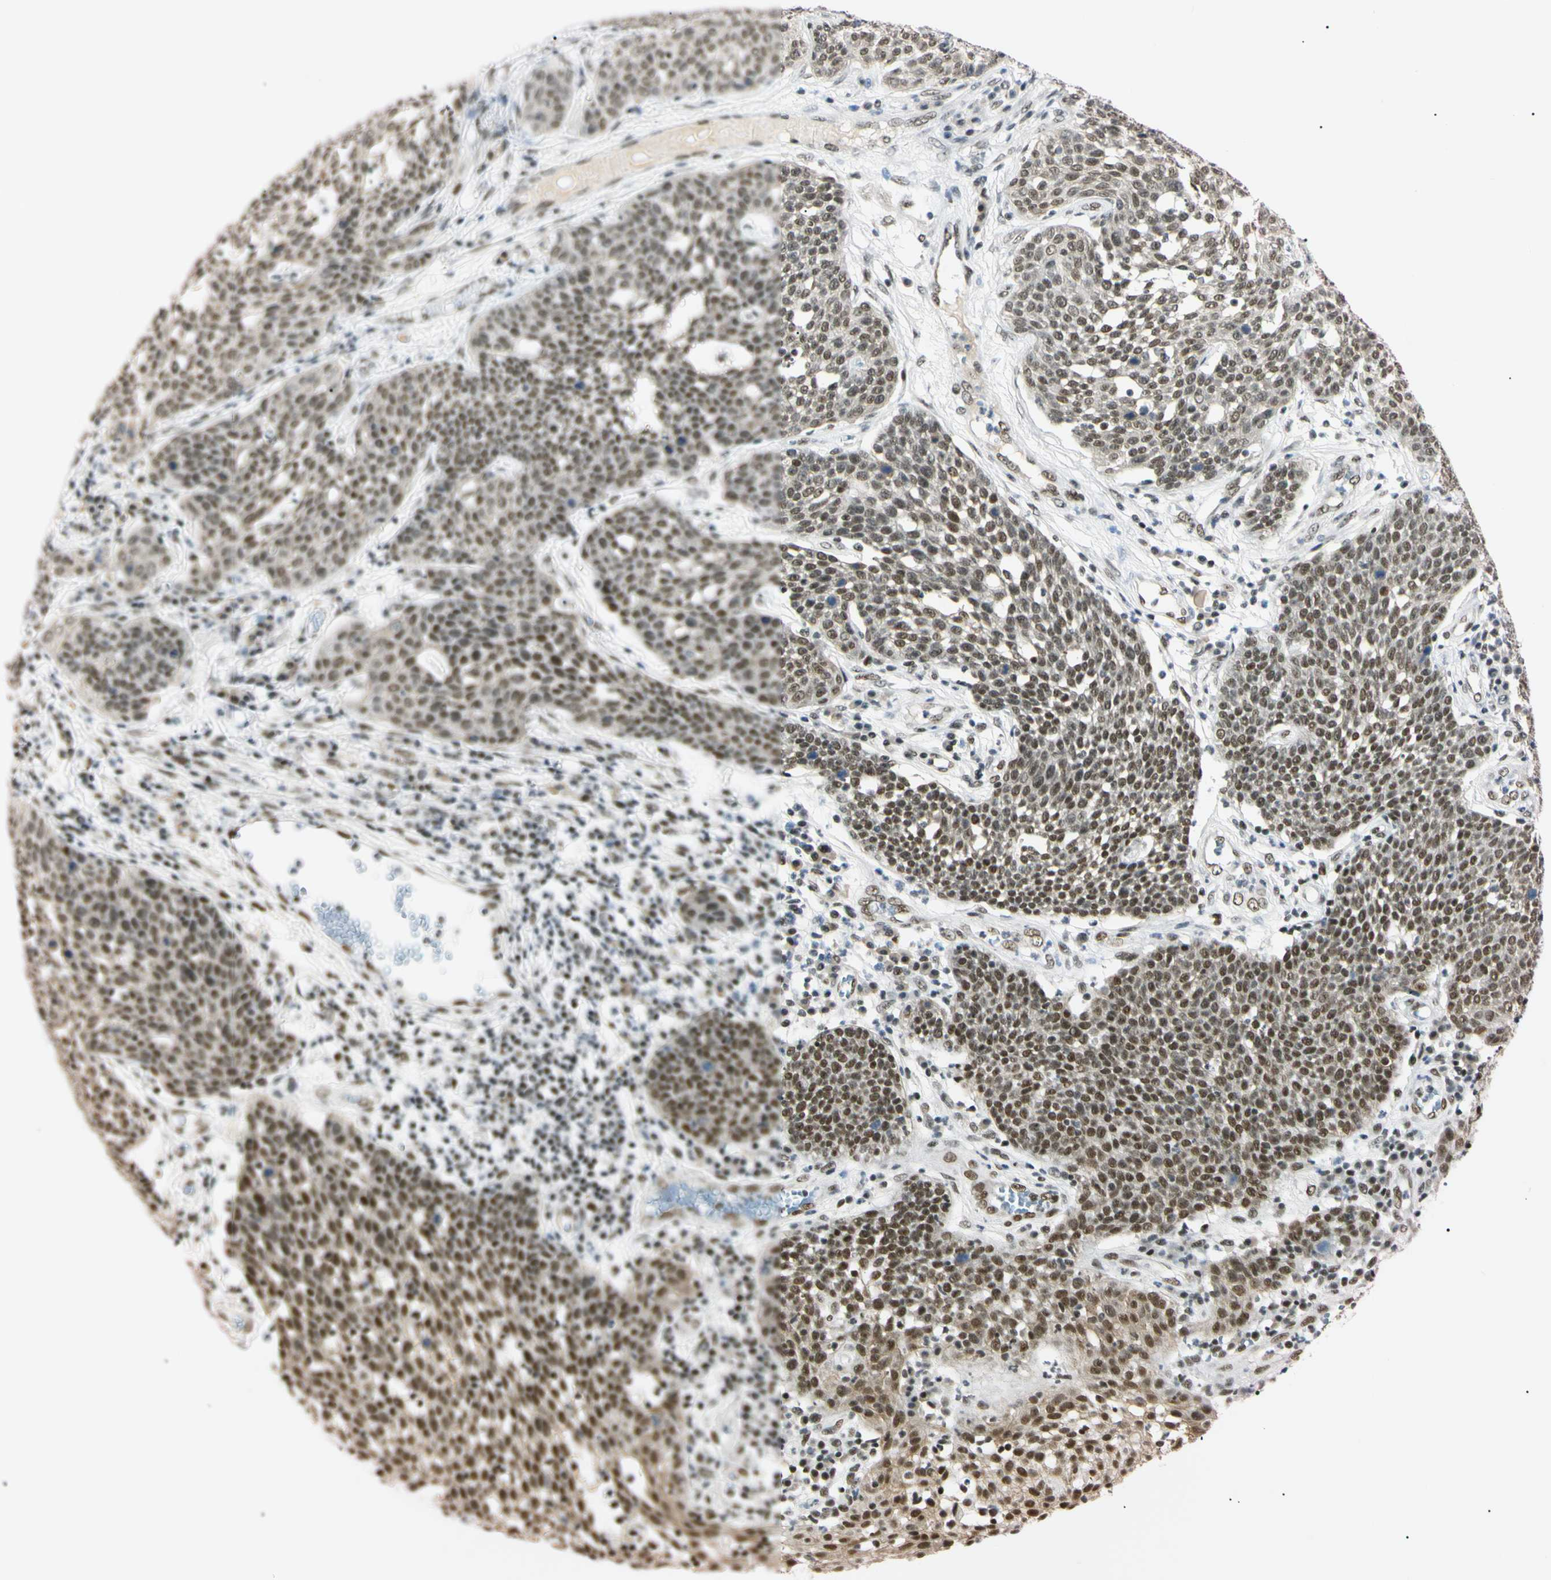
{"staining": {"intensity": "moderate", "quantity": ">75%", "location": "nuclear"}, "tissue": "cervical cancer", "cell_type": "Tumor cells", "image_type": "cancer", "snomed": [{"axis": "morphology", "description": "Squamous cell carcinoma, NOS"}, {"axis": "topography", "description": "Cervix"}], "caption": "IHC histopathology image of human cervical cancer (squamous cell carcinoma) stained for a protein (brown), which demonstrates medium levels of moderate nuclear staining in about >75% of tumor cells.", "gene": "ZNF134", "patient": {"sex": "female", "age": 34}}